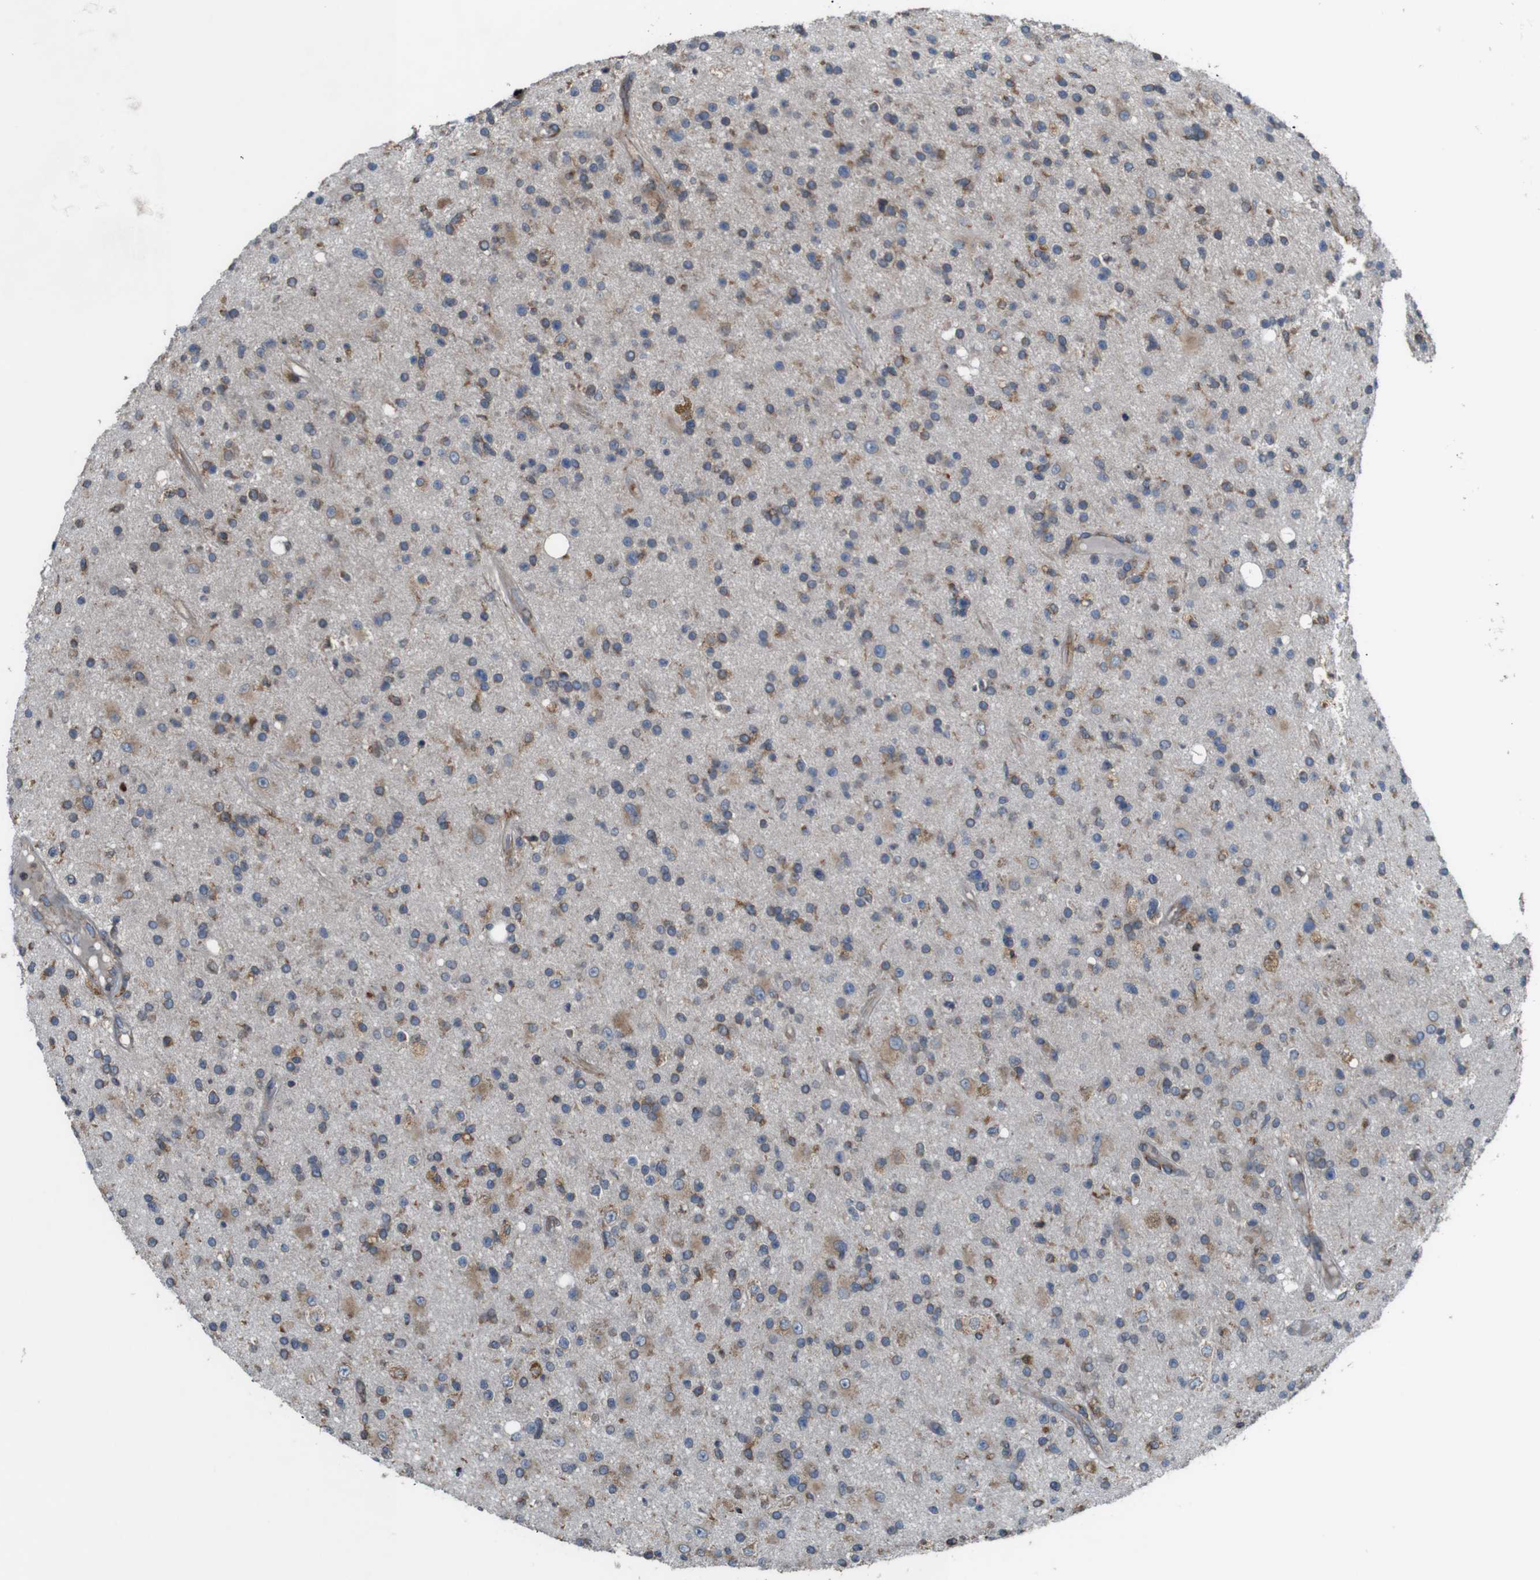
{"staining": {"intensity": "weak", "quantity": "25%-75%", "location": "cytoplasmic/membranous"}, "tissue": "glioma", "cell_type": "Tumor cells", "image_type": "cancer", "snomed": [{"axis": "morphology", "description": "Glioma, malignant, High grade"}, {"axis": "topography", "description": "Brain"}], "caption": "A brown stain highlights weak cytoplasmic/membranous expression of a protein in human glioma tumor cells.", "gene": "UGGT1", "patient": {"sex": "male", "age": 33}}